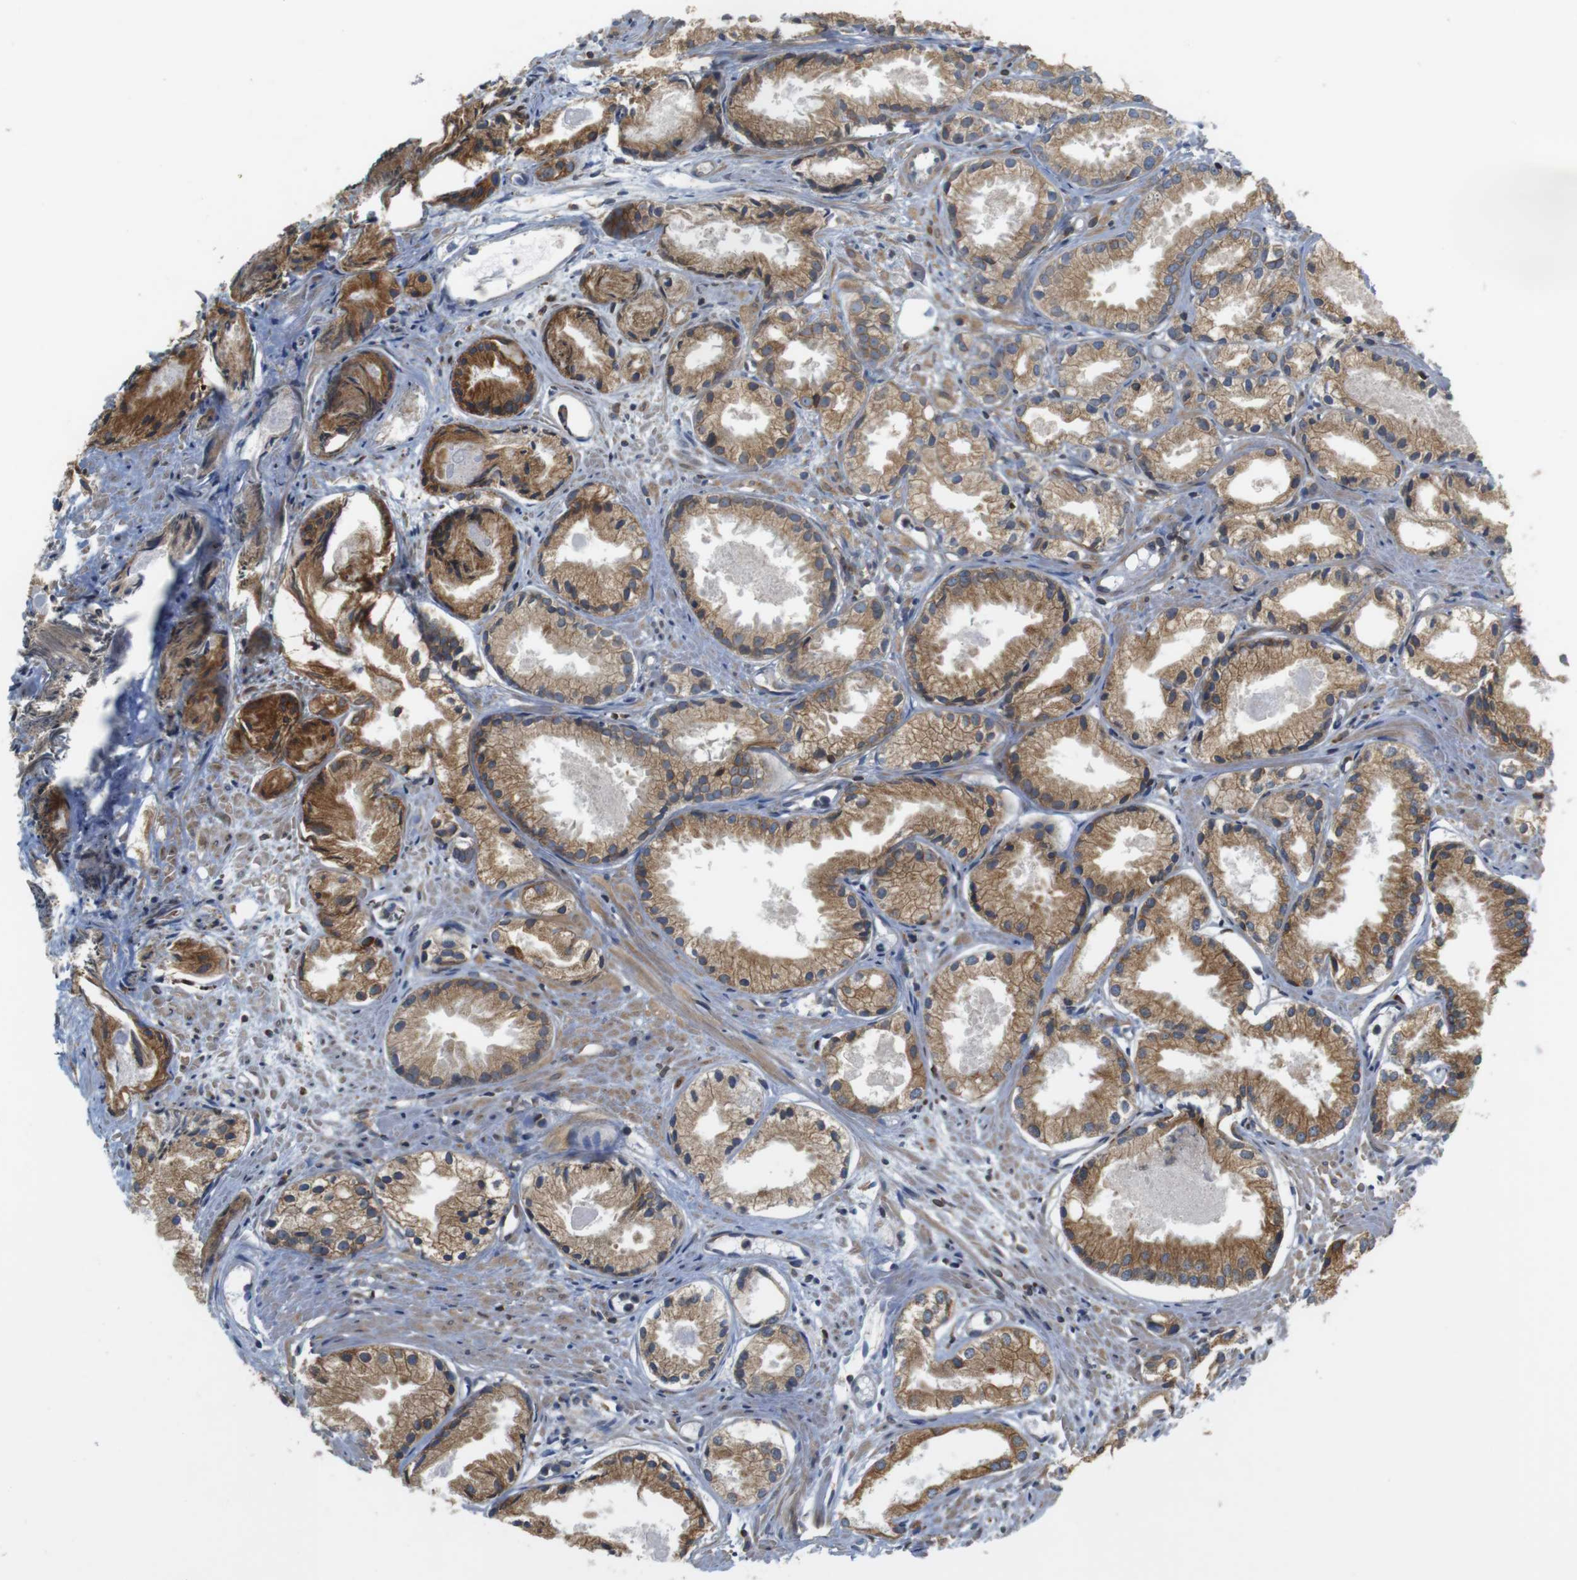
{"staining": {"intensity": "strong", "quantity": ">75%", "location": "cytoplasmic/membranous"}, "tissue": "prostate cancer", "cell_type": "Tumor cells", "image_type": "cancer", "snomed": [{"axis": "morphology", "description": "Adenocarcinoma, Low grade"}, {"axis": "topography", "description": "Prostate"}], "caption": "Immunohistochemical staining of prostate cancer (adenocarcinoma (low-grade)) displays high levels of strong cytoplasmic/membranous protein expression in about >75% of tumor cells.", "gene": "ARL6IP5", "patient": {"sex": "male", "age": 72}}